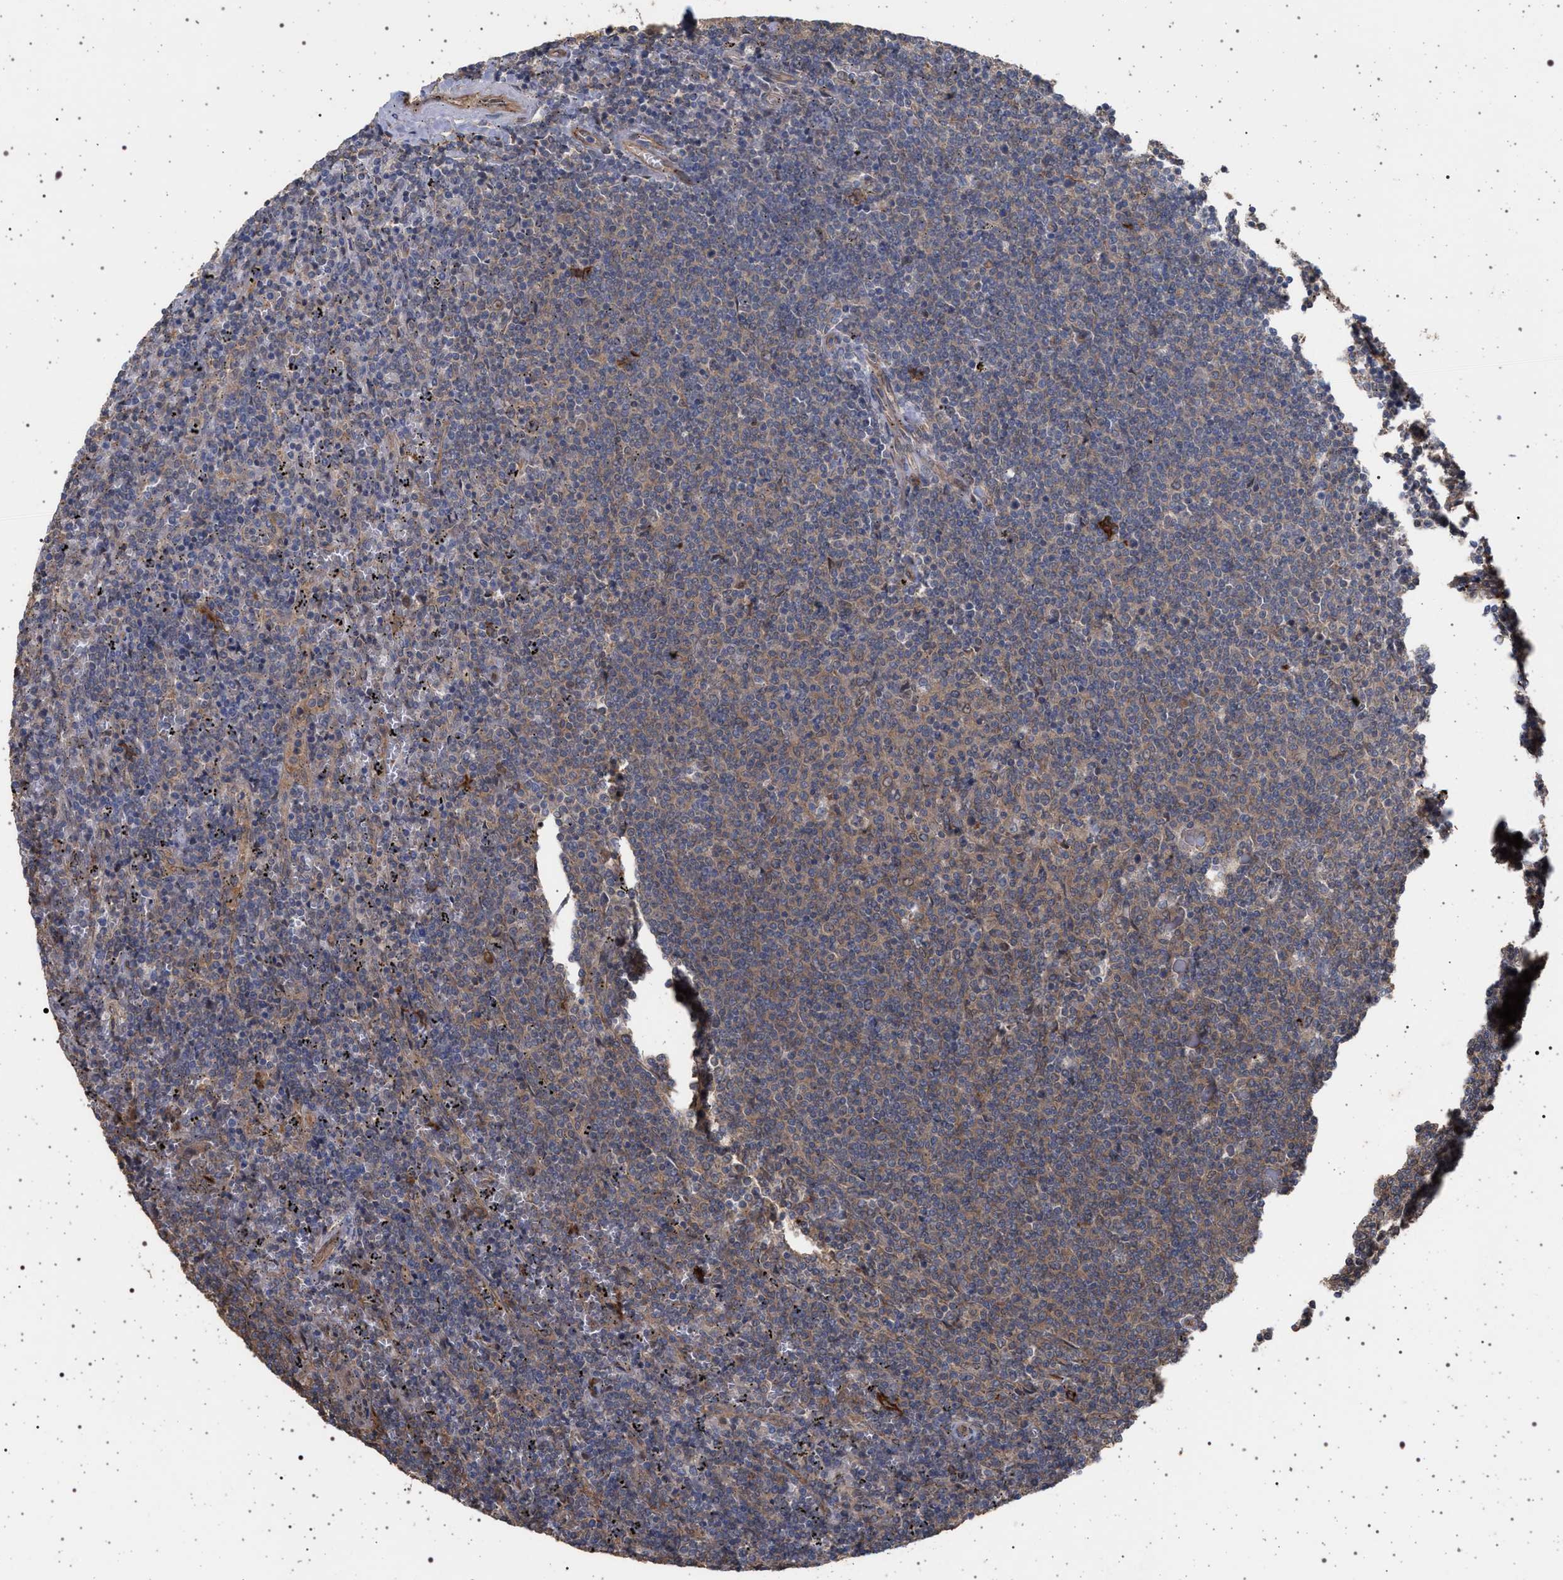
{"staining": {"intensity": "moderate", "quantity": ">75%", "location": "cytoplasmic/membranous"}, "tissue": "lymphoma", "cell_type": "Tumor cells", "image_type": "cancer", "snomed": [{"axis": "morphology", "description": "Malignant lymphoma, non-Hodgkin's type, Low grade"}, {"axis": "topography", "description": "Spleen"}], "caption": "This is an image of immunohistochemistry staining of lymphoma, which shows moderate positivity in the cytoplasmic/membranous of tumor cells.", "gene": "IFT20", "patient": {"sex": "female", "age": 50}}